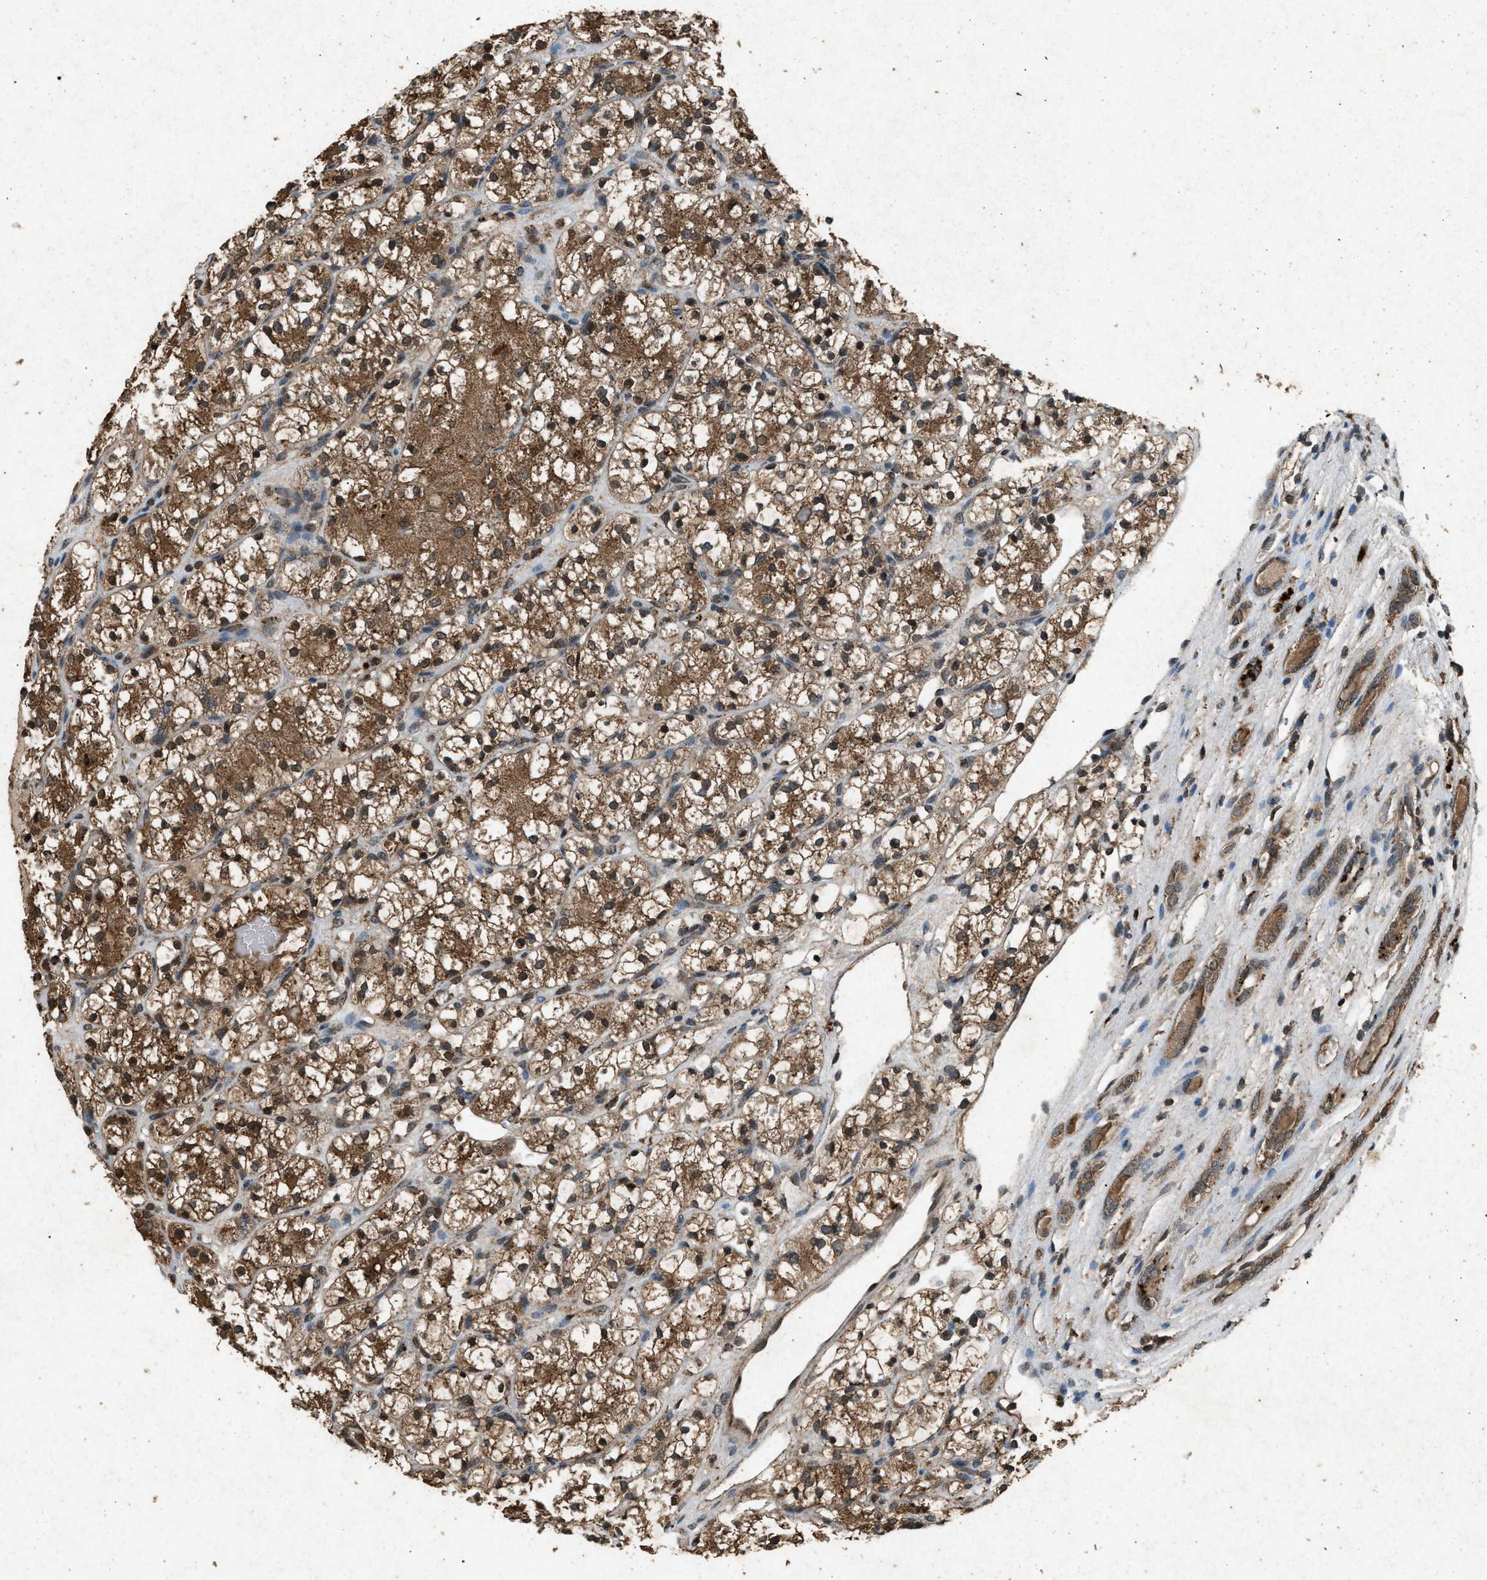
{"staining": {"intensity": "moderate", "quantity": ">75%", "location": "cytoplasmic/membranous"}, "tissue": "renal cancer", "cell_type": "Tumor cells", "image_type": "cancer", "snomed": [{"axis": "morphology", "description": "Adenocarcinoma, NOS"}, {"axis": "topography", "description": "Kidney"}], "caption": "A medium amount of moderate cytoplasmic/membranous expression is seen in approximately >75% of tumor cells in adenocarcinoma (renal) tissue. The protein of interest is shown in brown color, while the nuclei are stained blue.", "gene": "OAS1", "patient": {"sex": "female", "age": 60}}